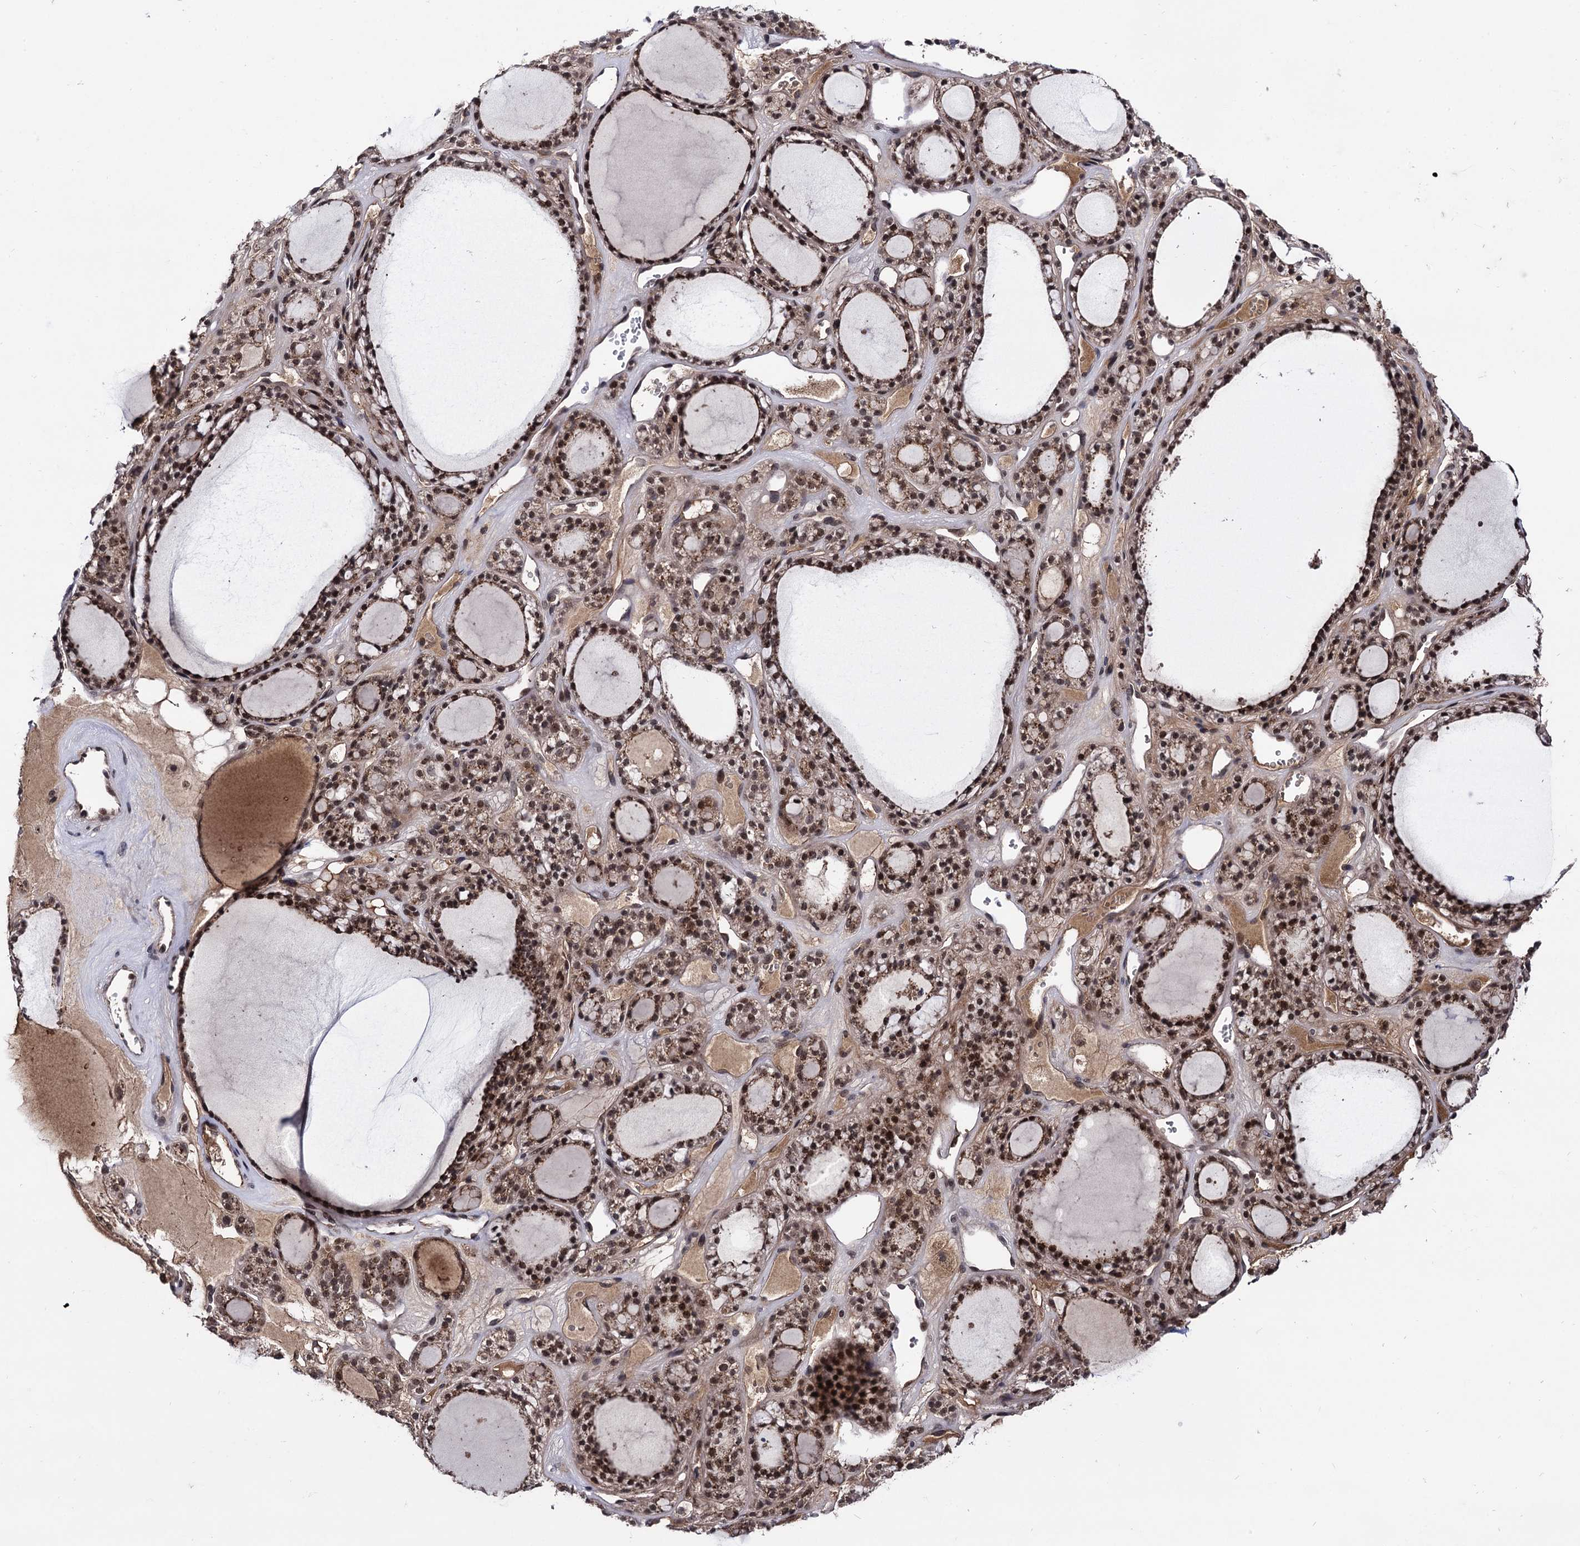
{"staining": {"intensity": "moderate", "quantity": ">75%", "location": "cytoplasmic/membranous,nuclear"}, "tissue": "thyroid gland", "cell_type": "Glandular cells", "image_type": "normal", "snomed": [{"axis": "morphology", "description": "Normal tissue, NOS"}, {"axis": "topography", "description": "Thyroid gland"}], "caption": "High-power microscopy captured an immunohistochemistry micrograph of unremarkable thyroid gland, revealing moderate cytoplasmic/membranous,nuclear staining in about >75% of glandular cells. The protein of interest is shown in brown color, while the nuclei are stained blue.", "gene": "MICAL2", "patient": {"sex": "female", "age": 28}}